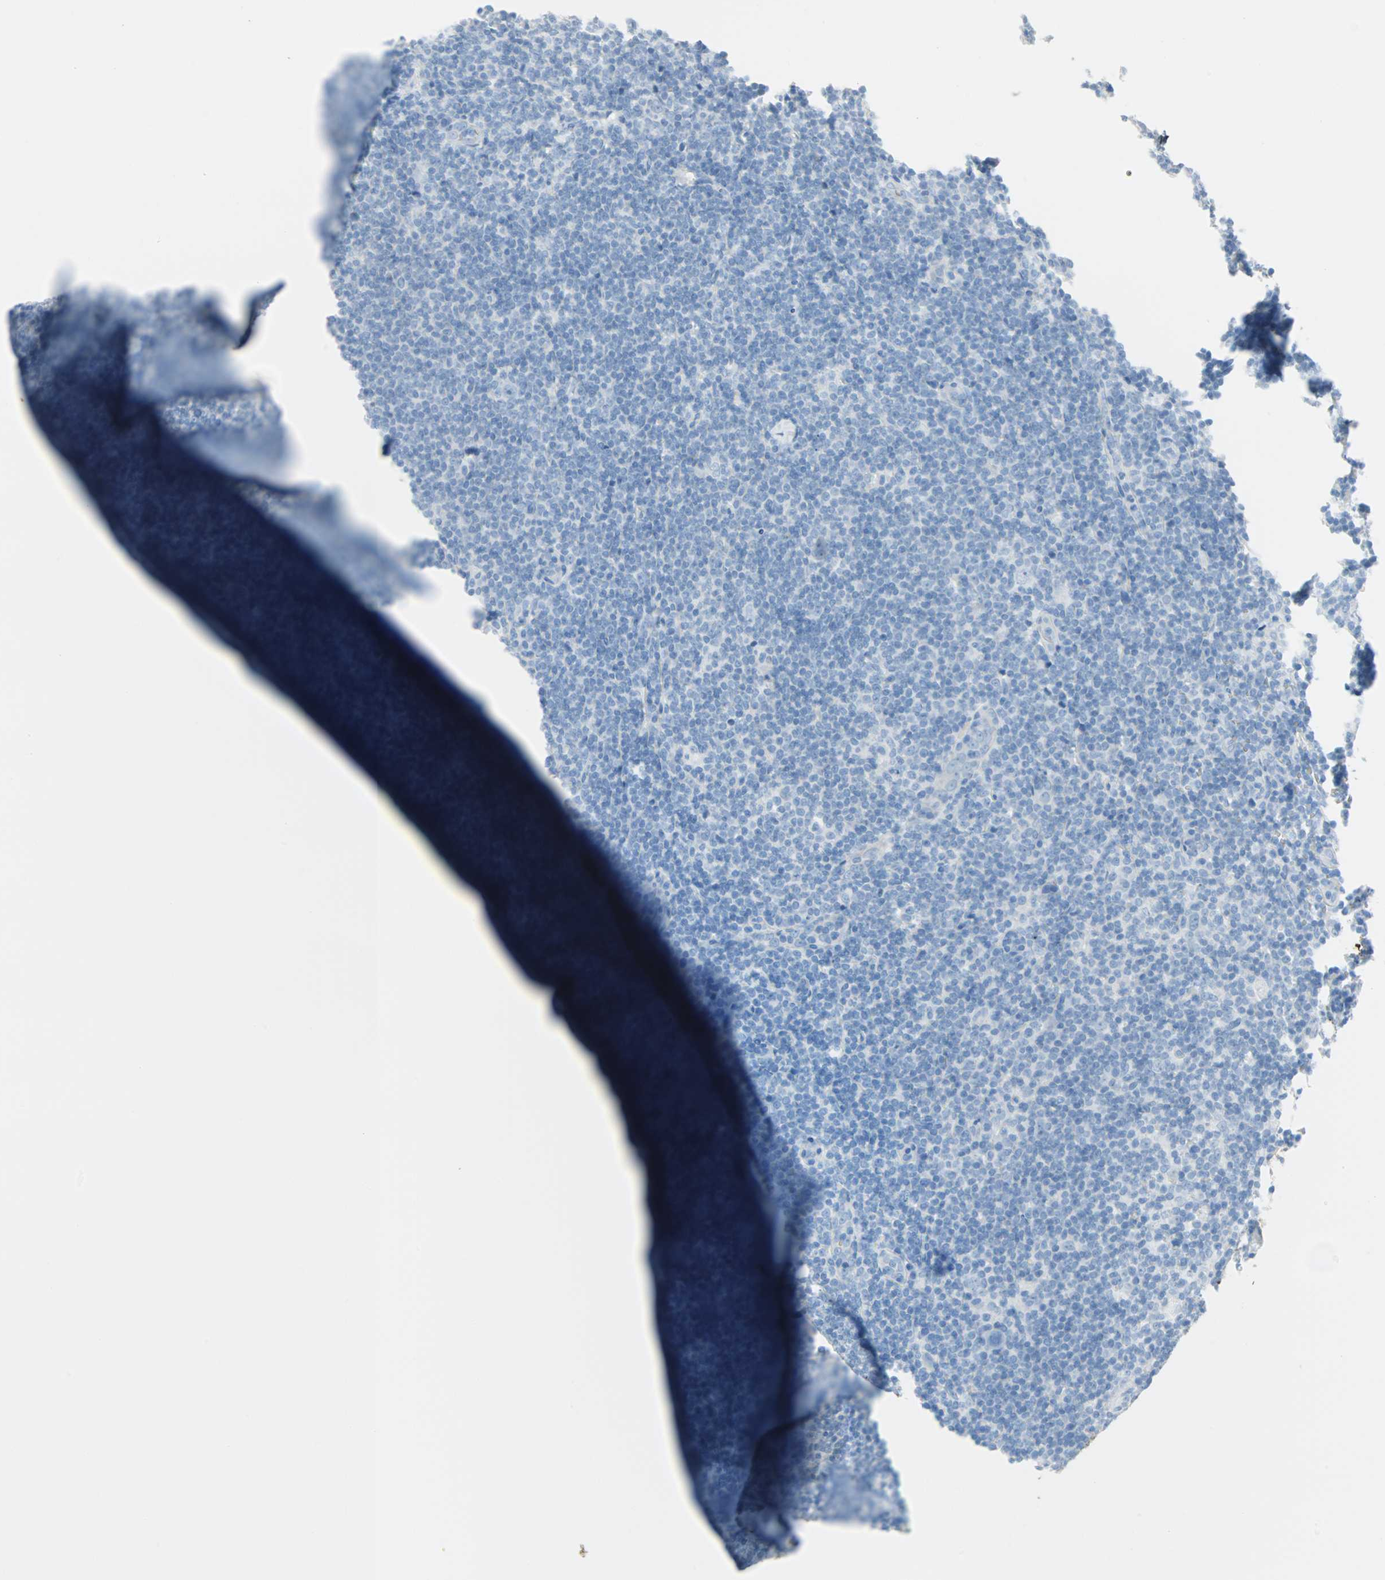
{"staining": {"intensity": "negative", "quantity": "none", "location": "none"}, "tissue": "lymphoma", "cell_type": "Tumor cells", "image_type": "cancer", "snomed": [{"axis": "morphology", "description": "Hodgkin's disease, NOS"}, {"axis": "topography", "description": "Lymph node"}], "caption": "Human lymphoma stained for a protein using immunohistochemistry (IHC) reveals no positivity in tumor cells.", "gene": "STX1A", "patient": {"sex": "female", "age": 57}}